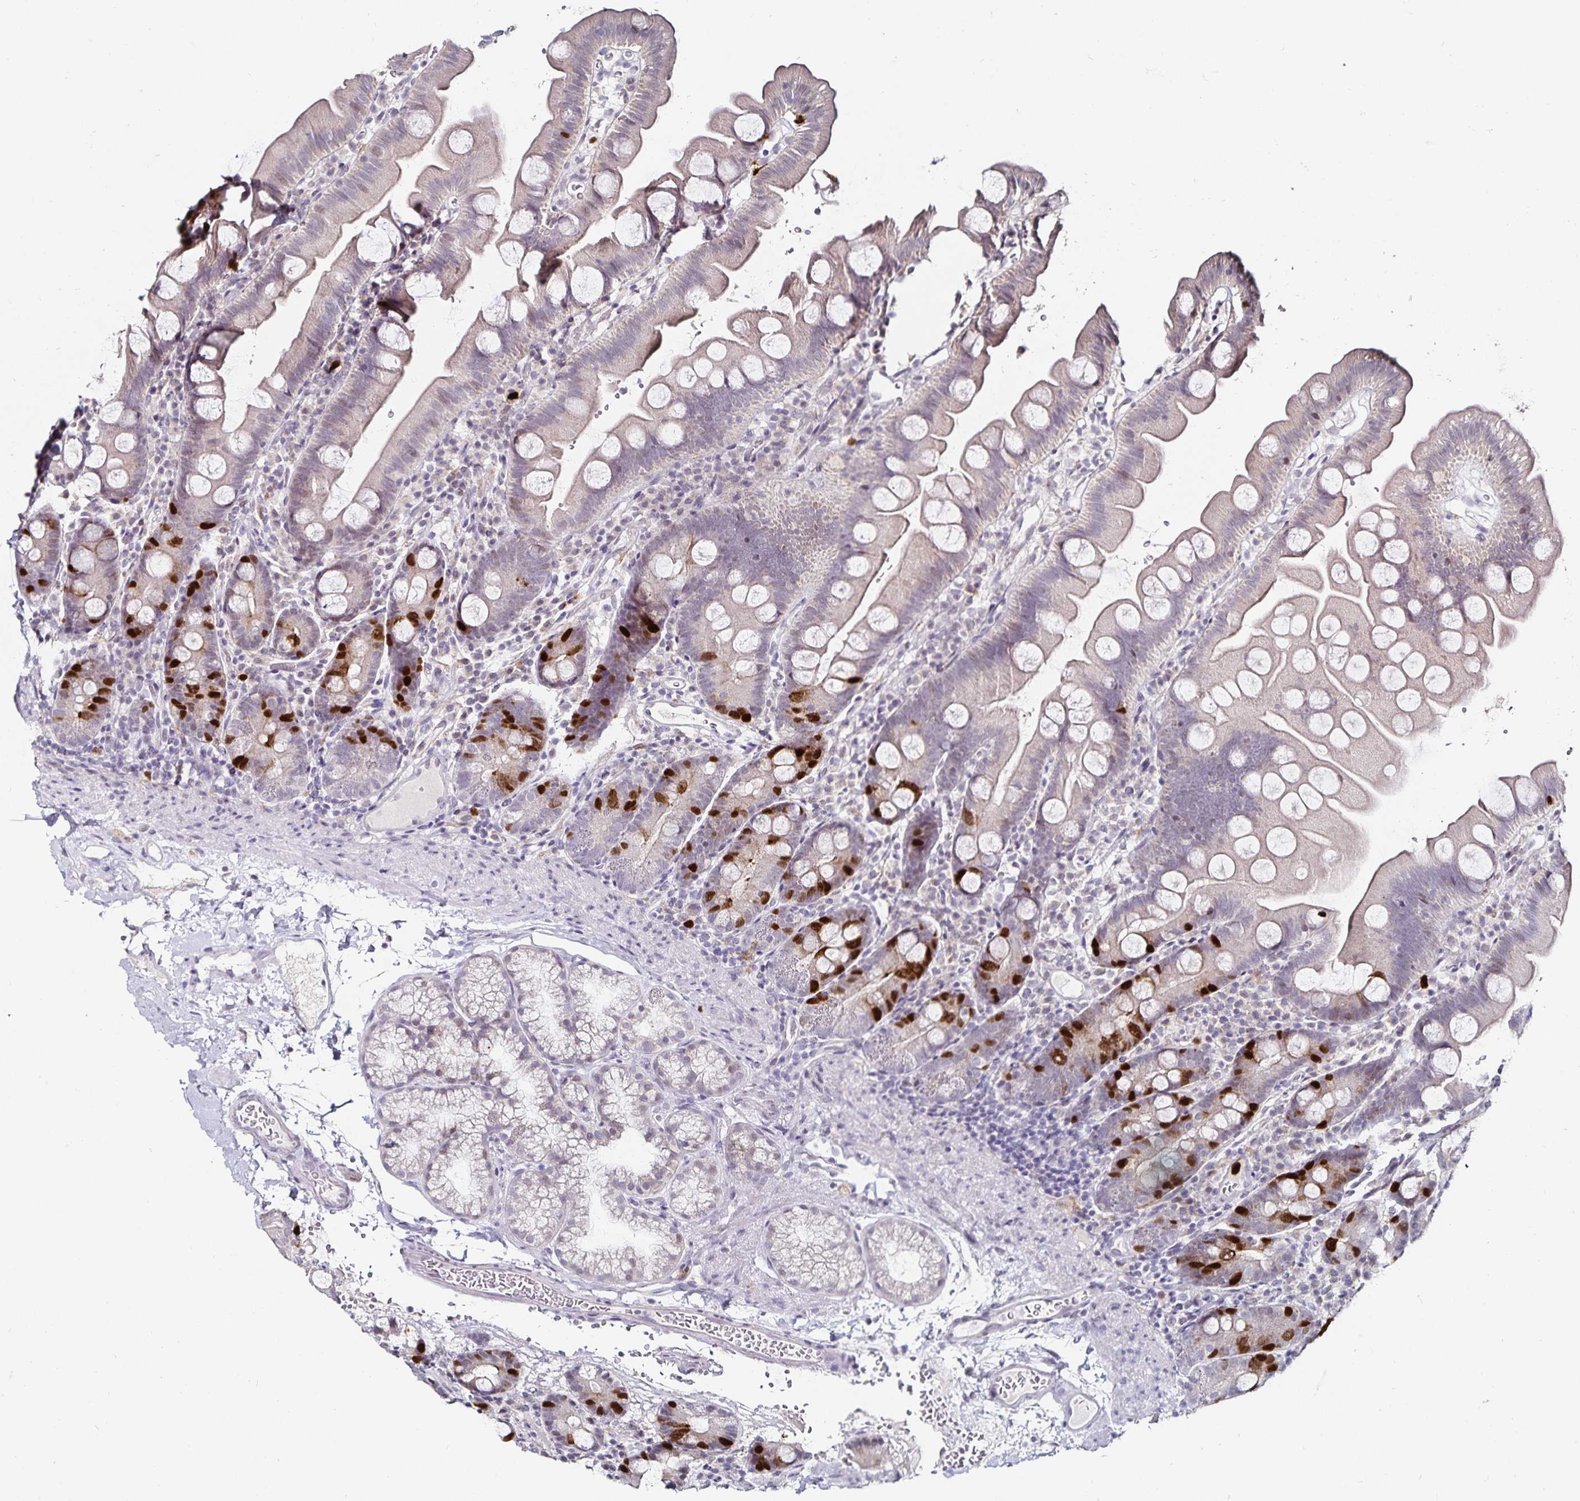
{"staining": {"intensity": "strong", "quantity": "<25%", "location": "nuclear"}, "tissue": "small intestine", "cell_type": "Glandular cells", "image_type": "normal", "snomed": [{"axis": "morphology", "description": "Normal tissue, NOS"}, {"axis": "topography", "description": "Small intestine"}], "caption": "The histopathology image shows immunohistochemical staining of benign small intestine. There is strong nuclear expression is appreciated in about <25% of glandular cells.", "gene": "ANLN", "patient": {"sex": "female", "age": 68}}